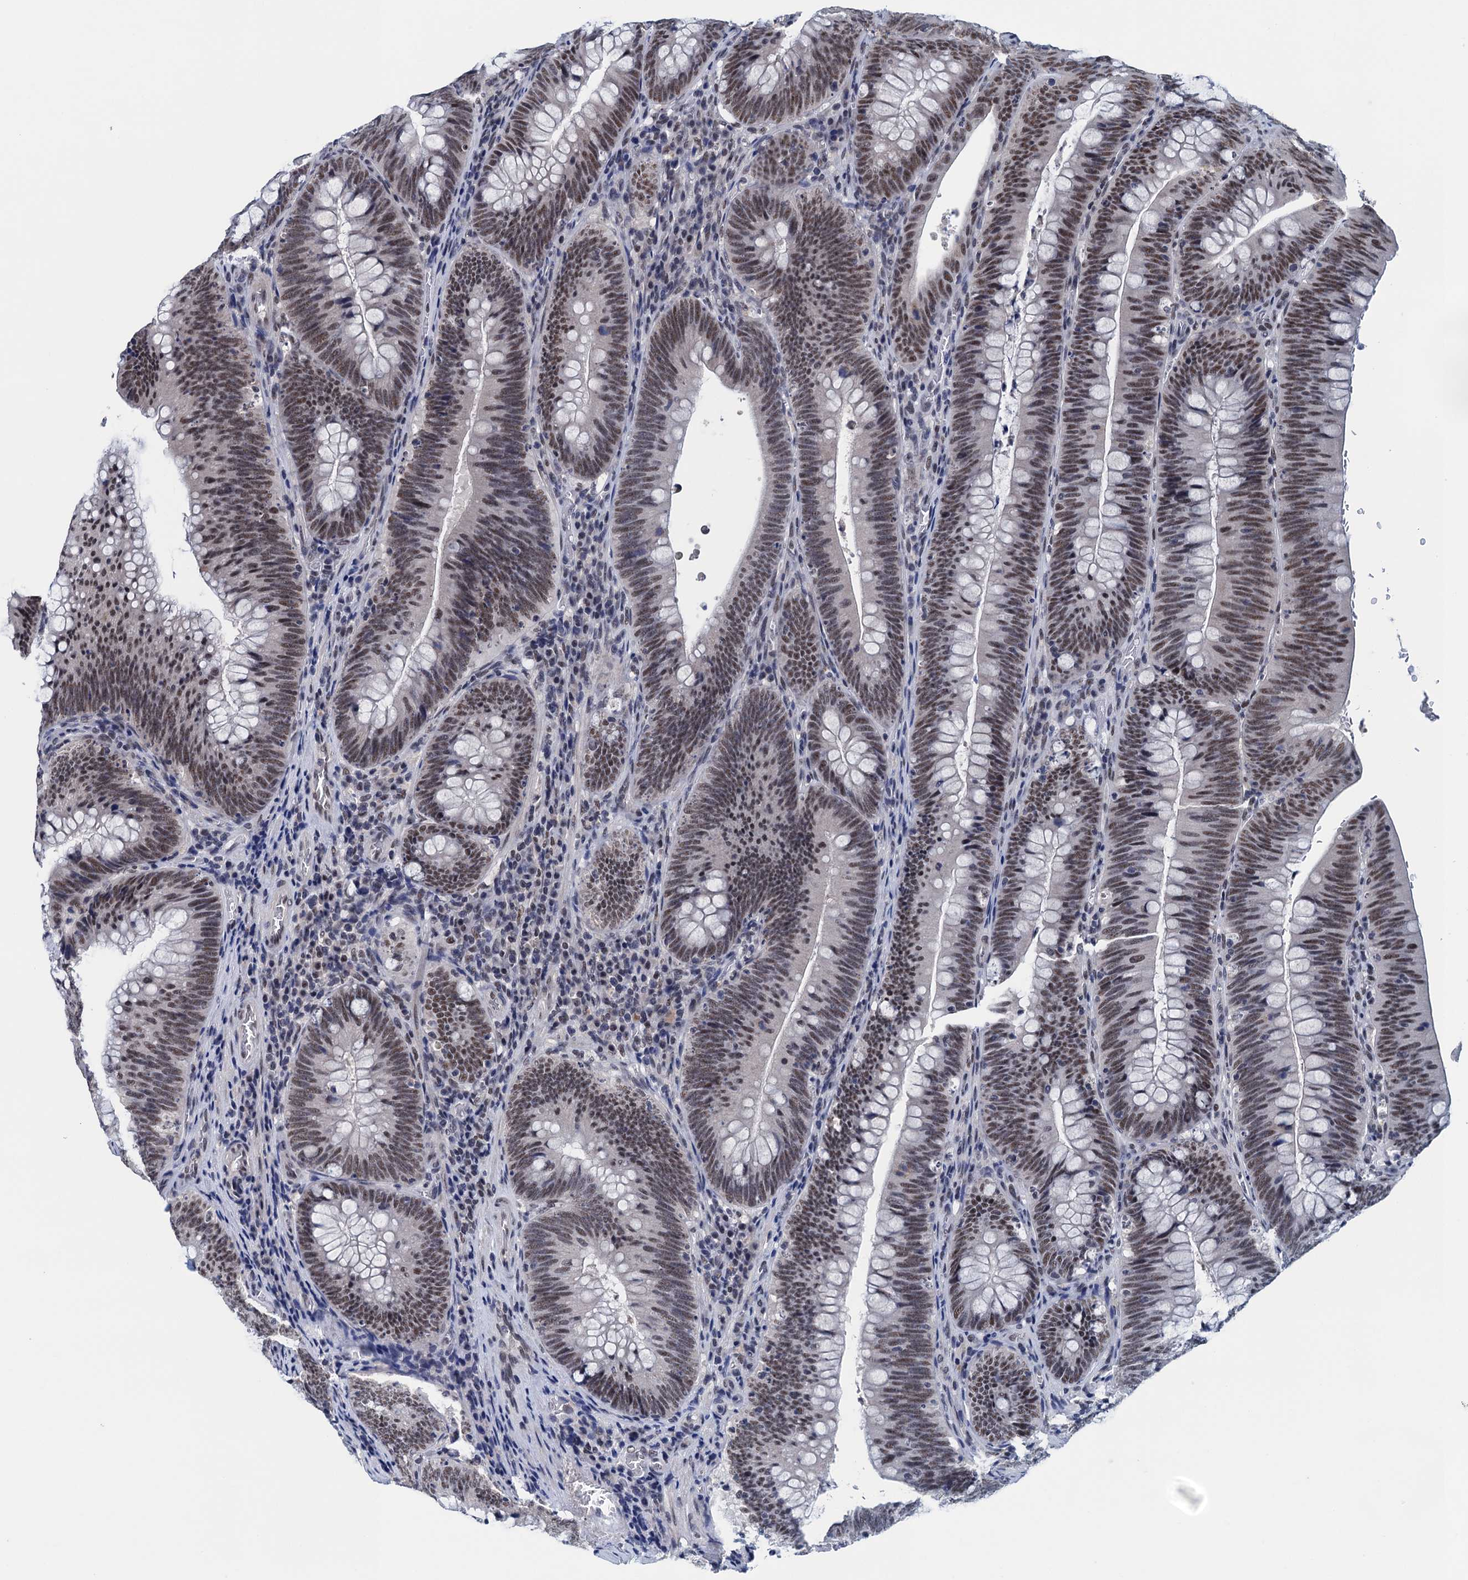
{"staining": {"intensity": "moderate", "quantity": ">75%", "location": "nuclear"}, "tissue": "colorectal cancer", "cell_type": "Tumor cells", "image_type": "cancer", "snomed": [{"axis": "morphology", "description": "Normal tissue, NOS"}, {"axis": "topography", "description": "Colon"}], "caption": "Immunohistochemistry staining of colorectal cancer, which reveals medium levels of moderate nuclear positivity in about >75% of tumor cells indicating moderate nuclear protein staining. The staining was performed using DAB (brown) for protein detection and nuclei were counterstained in hematoxylin (blue).", "gene": "FNBP4", "patient": {"sex": "female", "age": 82}}